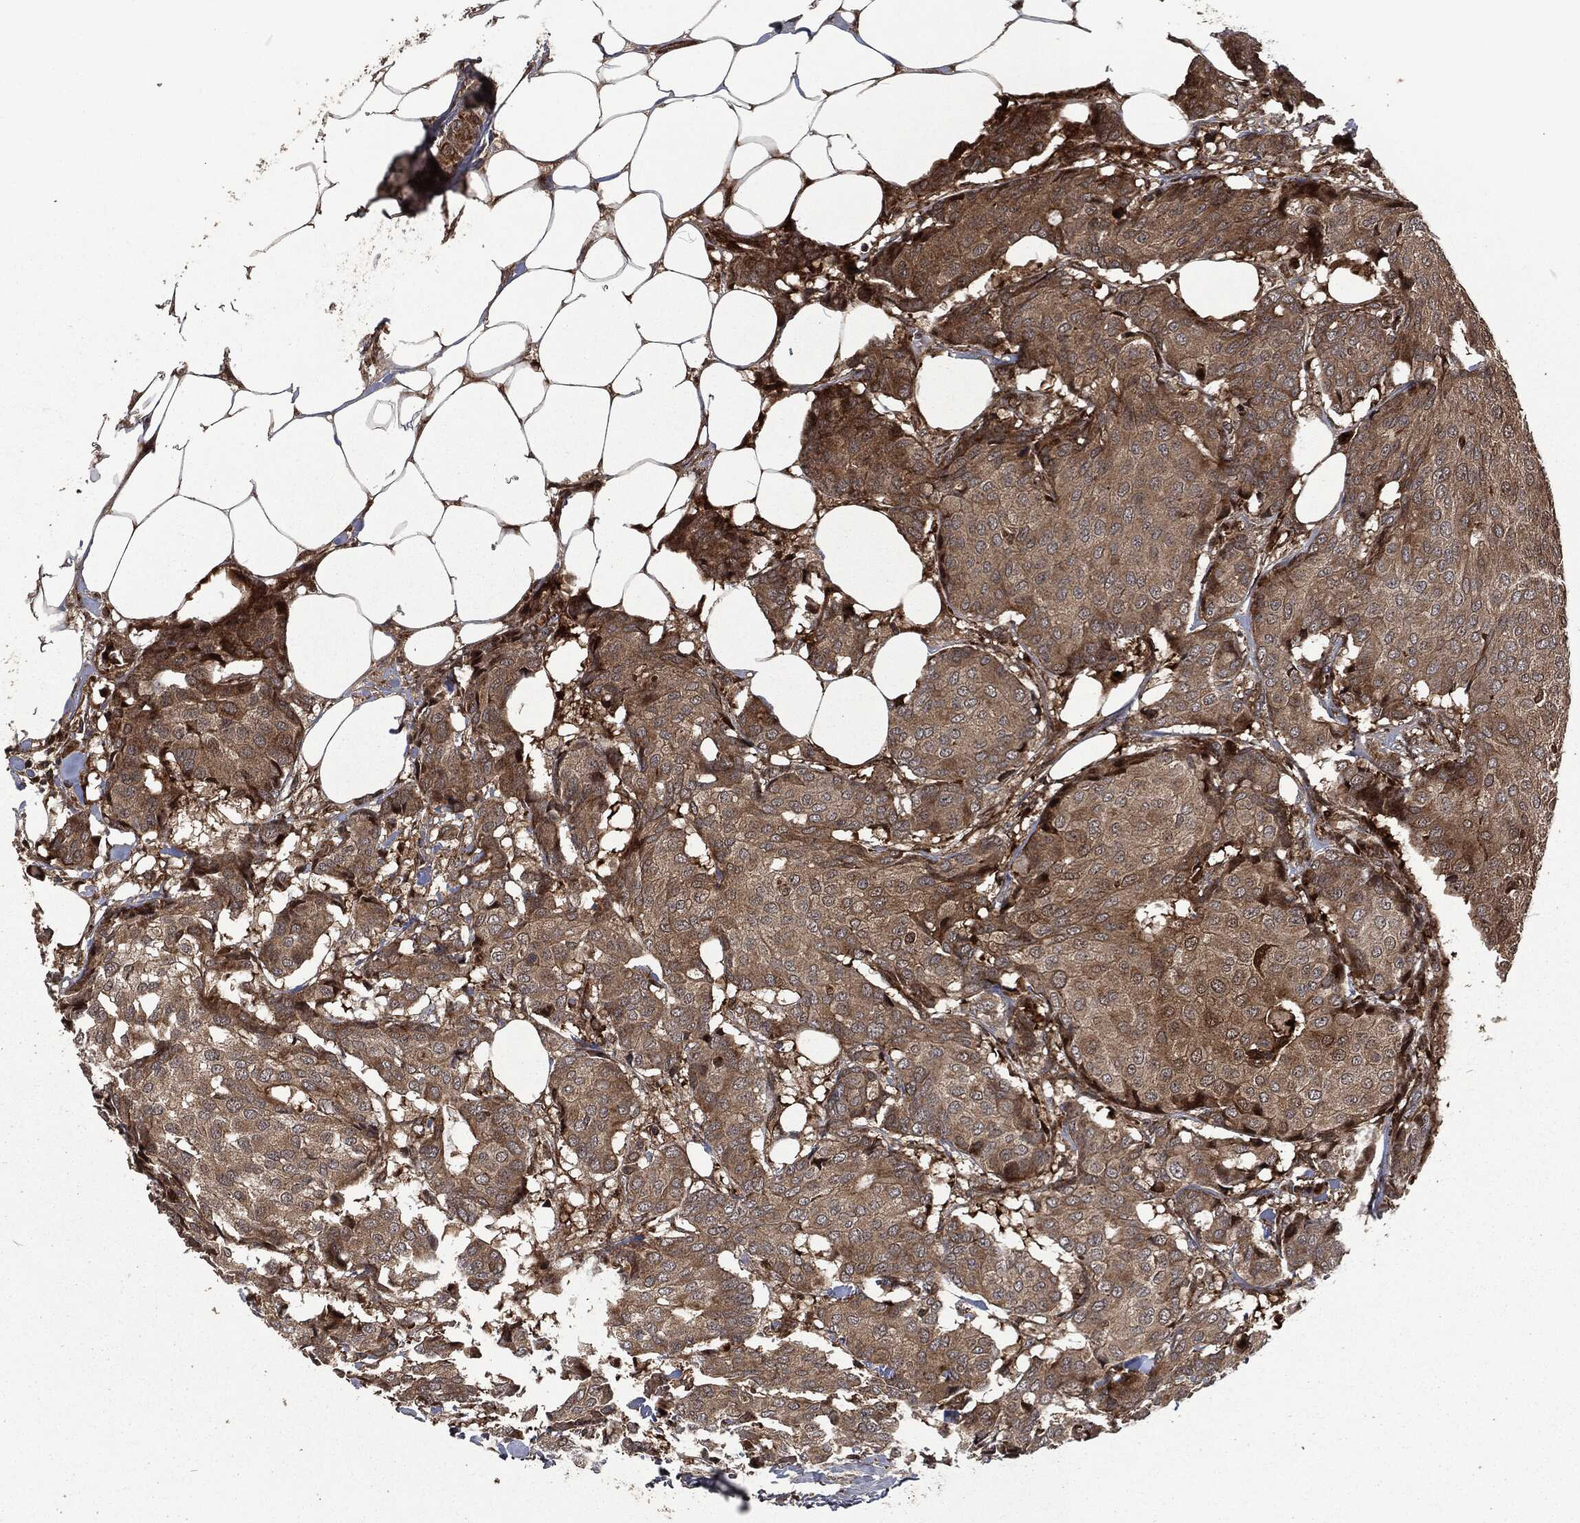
{"staining": {"intensity": "moderate", "quantity": ">75%", "location": "cytoplasmic/membranous"}, "tissue": "breast cancer", "cell_type": "Tumor cells", "image_type": "cancer", "snomed": [{"axis": "morphology", "description": "Duct carcinoma"}, {"axis": "topography", "description": "Breast"}], "caption": "This histopathology image demonstrates breast cancer (invasive ductal carcinoma) stained with immunohistochemistry to label a protein in brown. The cytoplasmic/membranous of tumor cells show moderate positivity for the protein. Nuclei are counter-stained blue.", "gene": "CMPK2", "patient": {"sex": "female", "age": 75}}